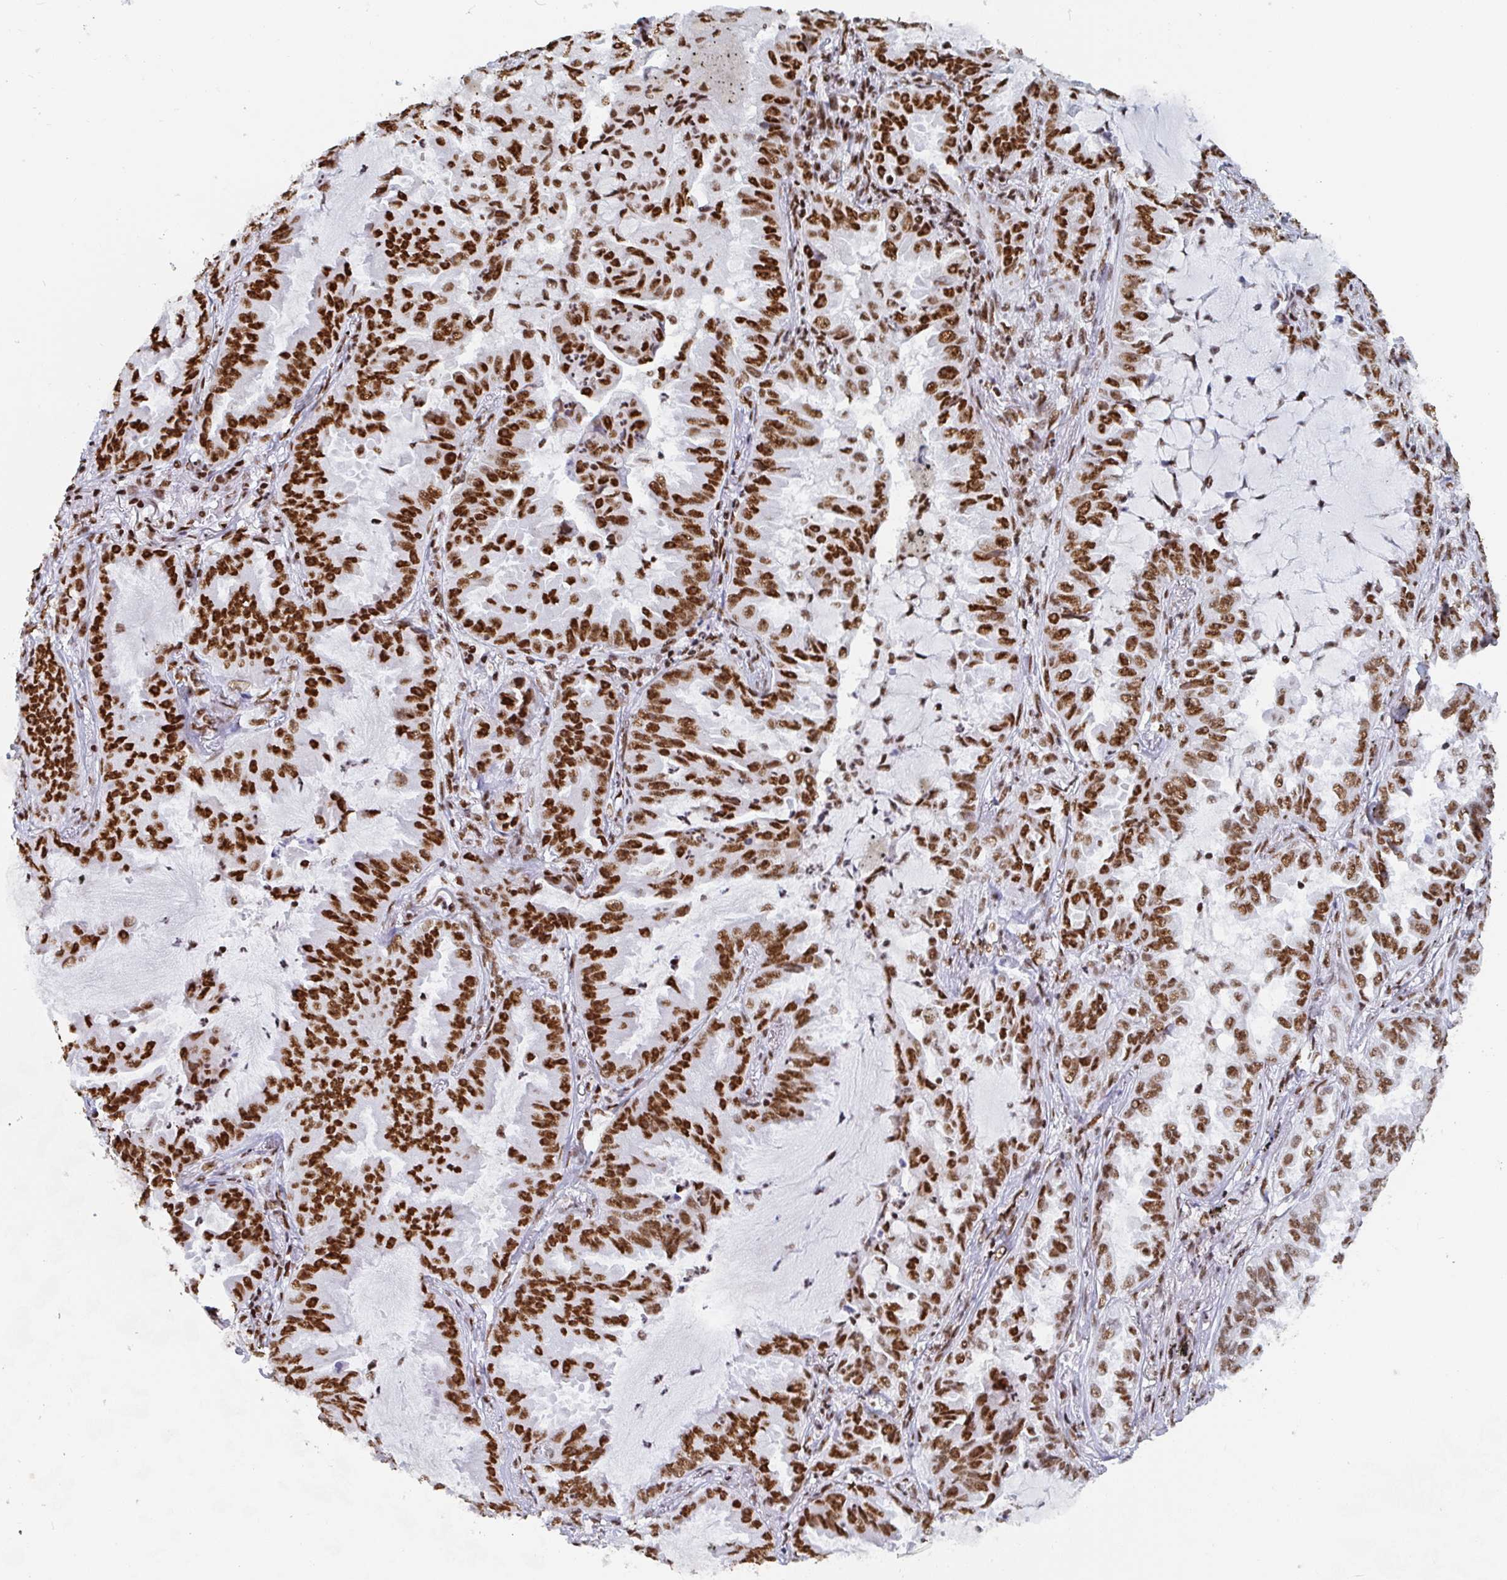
{"staining": {"intensity": "strong", "quantity": ">75%", "location": "nuclear"}, "tissue": "lung cancer", "cell_type": "Tumor cells", "image_type": "cancer", "snomed": [{"axis": "morphology", "description": "Adenocarcinoma, NOS"}, {"axis": "topography", "description": "Lung"}], "caption": "Immunohistochemistry staining of lung cancer, which demonstrates high levels of strong nuclear staining in about >75% of tumor cells indicating strong nuclear protein expression. The staining was performed using DAB (brown) for protein detection and nuclei were counterstained in hematoxylin (blue).", "gene": "EWSR1", "patient": {"sex": "female", "age": 52}}